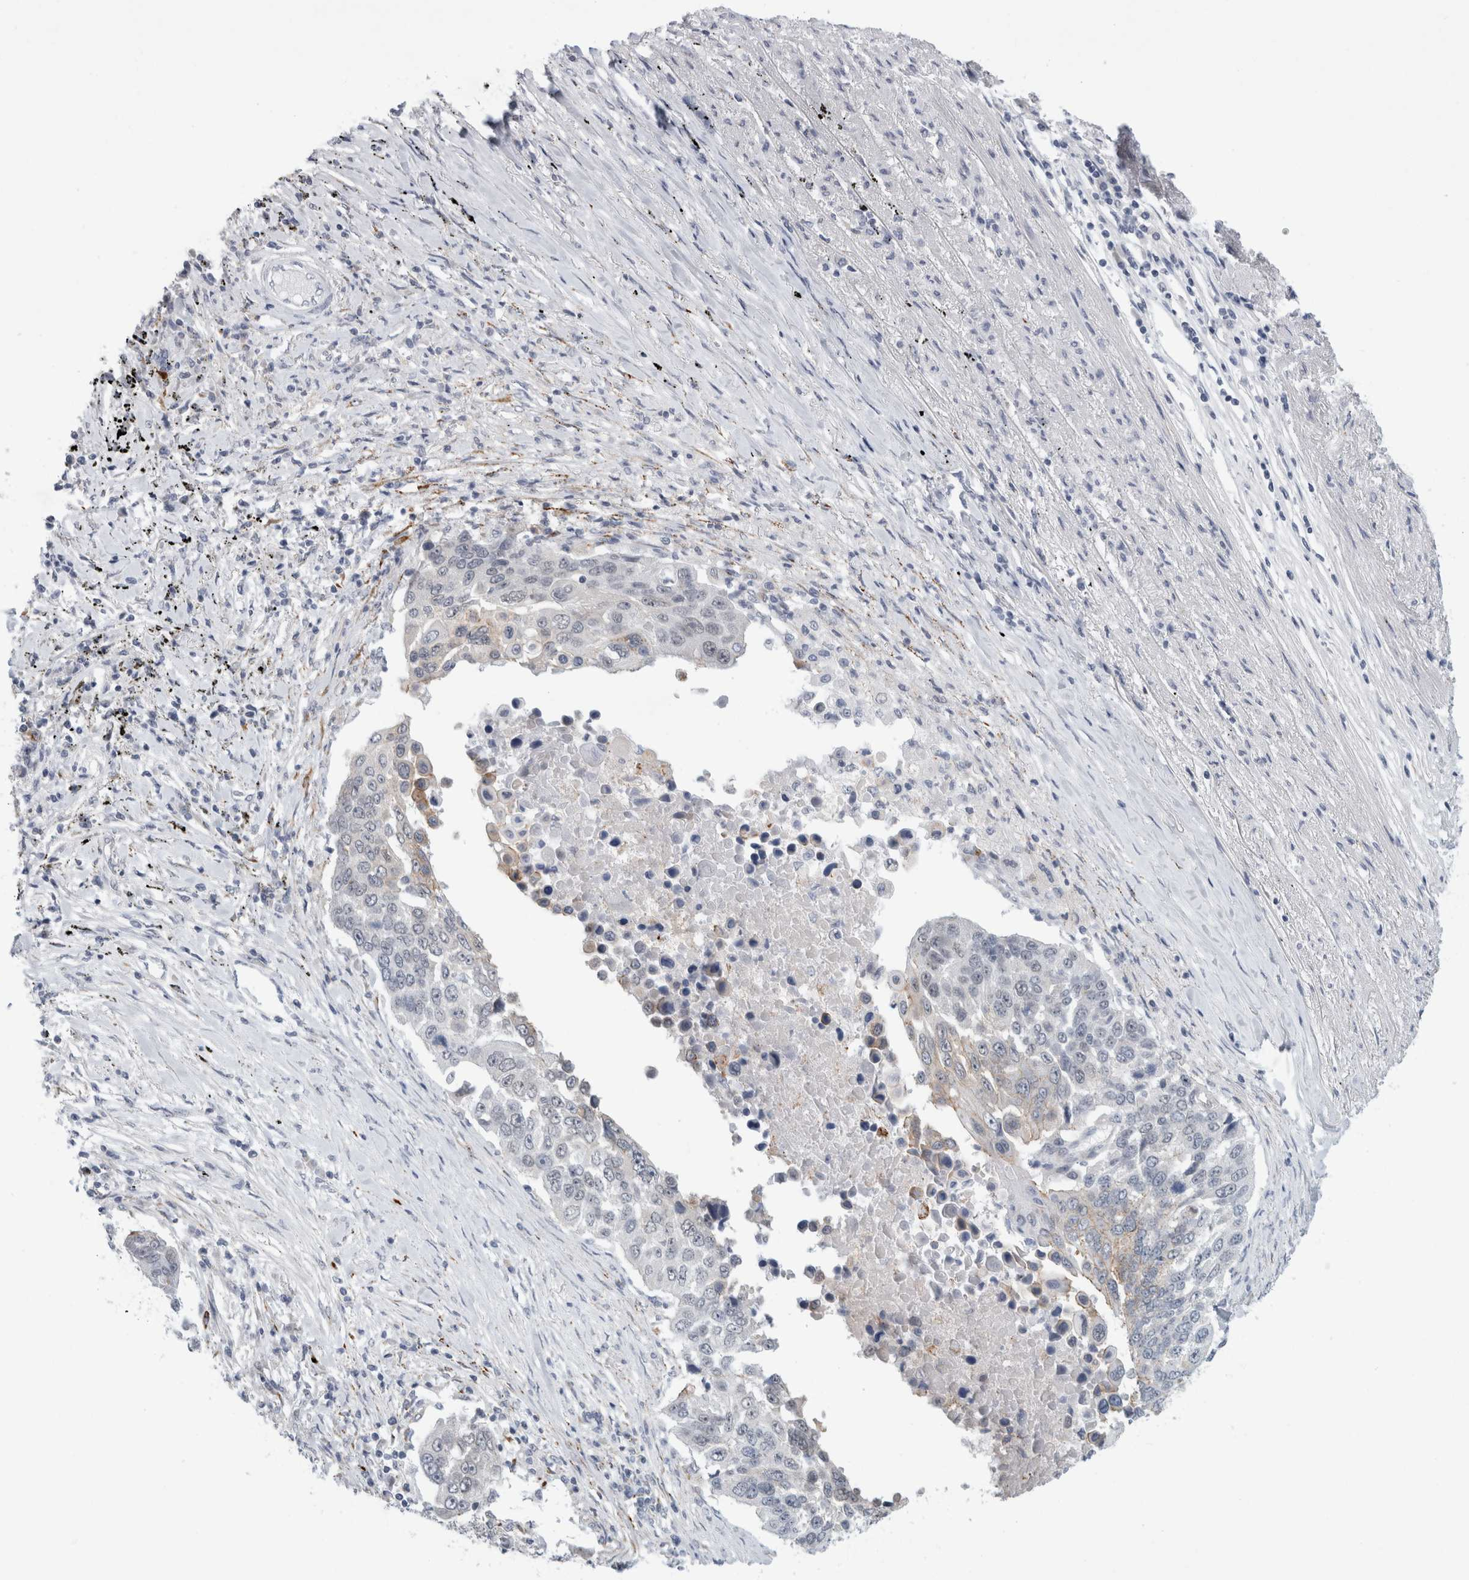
{"staining": {"intensity": "weak", "quantity": "<25%", "location": "cytoplasmic/membranous"}, "tissue": "lung cancer", "cell_type": "Tumor cells", "image_type": "cancer", "snomed": [{"axis": "morphology", "description": "Squamous cell carcinoma, NOS"}, {"axis": "topography", "description": "Lung"}], "caption": "Tumor cells are negative for protein expression in human lung squamous cell carcinoma.", "gene": "NIPA1", "patient": {"sex": "male", "age": 66}}